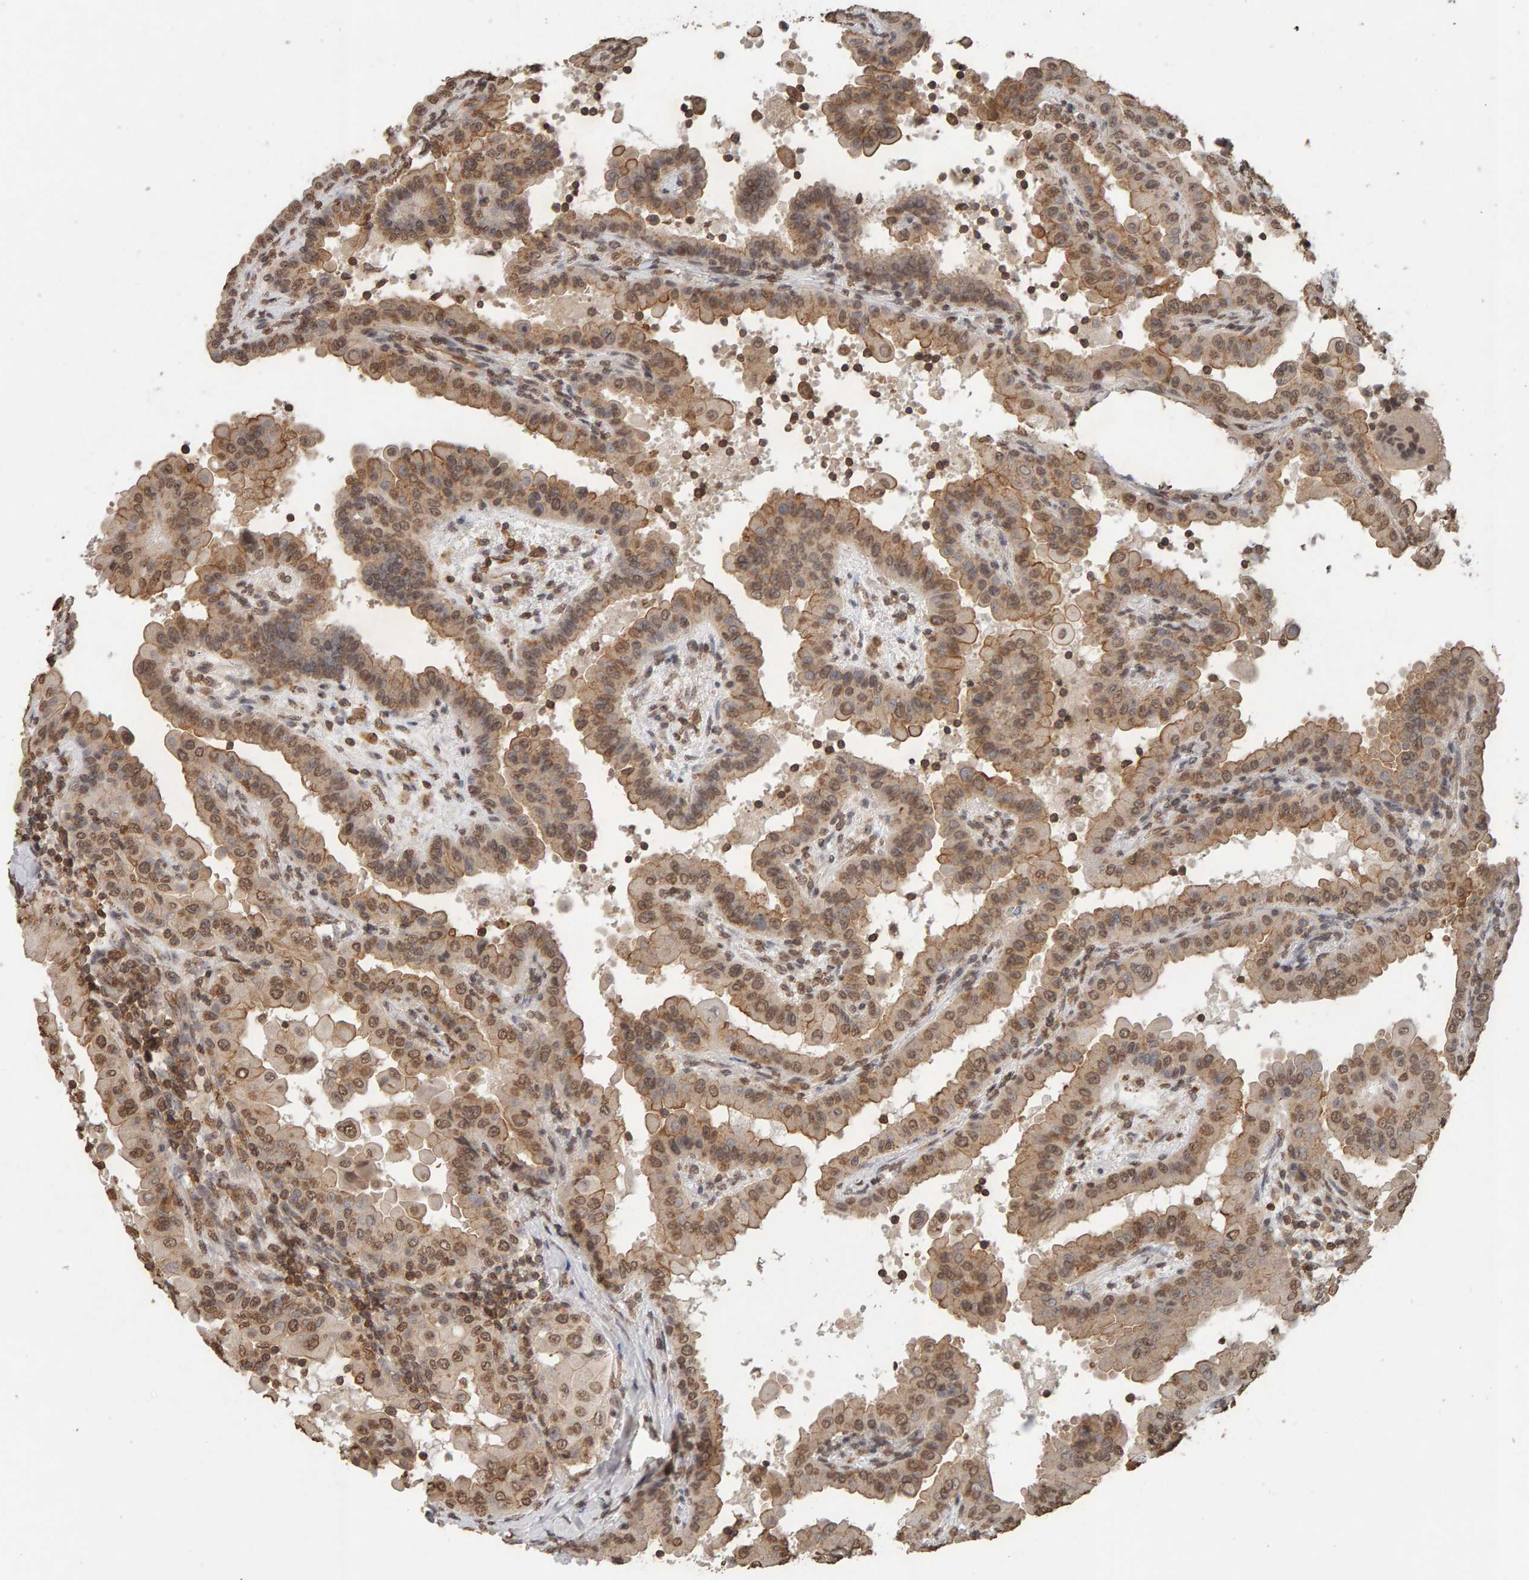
{"staining": {"intensity": "moderate", "quantity": ">75%", "location": "cytoplasmic/membranous,nuclear"}, "tissue": "thyroid cancer", "cell_type": "Tumor cells", "image_type": "cancer", "snomed": [{"axis": "morphology", "description": "Papillary adenocarcinoma, NOS"}, {"axis": "topography", "description": "Thyroid gland"}], "caption": "Protein expression analysis of human thyroid papillary adenocarcinoma reveals moderate cytoplasmic/membranous and nuclear expression in approximately >75% of tumor cells.", "gene": "DNAJB5", "patient": {"sex": "male", "age": 33}}